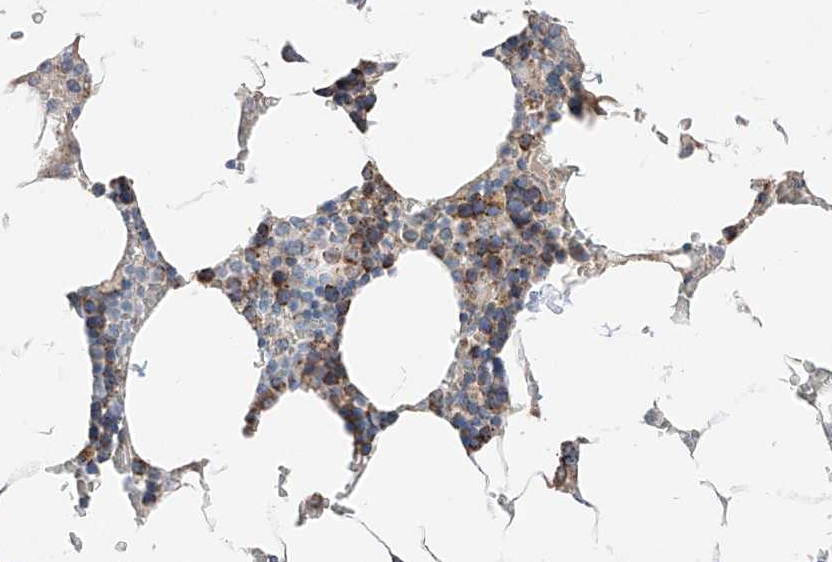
{"staining": {"intensity": "moderate", "quantity": "<25%", "location": "cytoplasmic/membranous"}, "tissue": "bone marrow", "cell_type": "Hematopoietic cells", "image_type": "normal", "snomed": [{"axis": "morphology", "description": "Normal tissue, NOS"}, {"axis": "topography", "description": "Bone marrow"}], "caption": "Bone marrow stained with IHC exhibits moderate cytoplasmic/membranous expression in approximately <25% of hematopoietic cells.", "gene": "MRAP", "patient": {"sex": "male", "age": 70}}